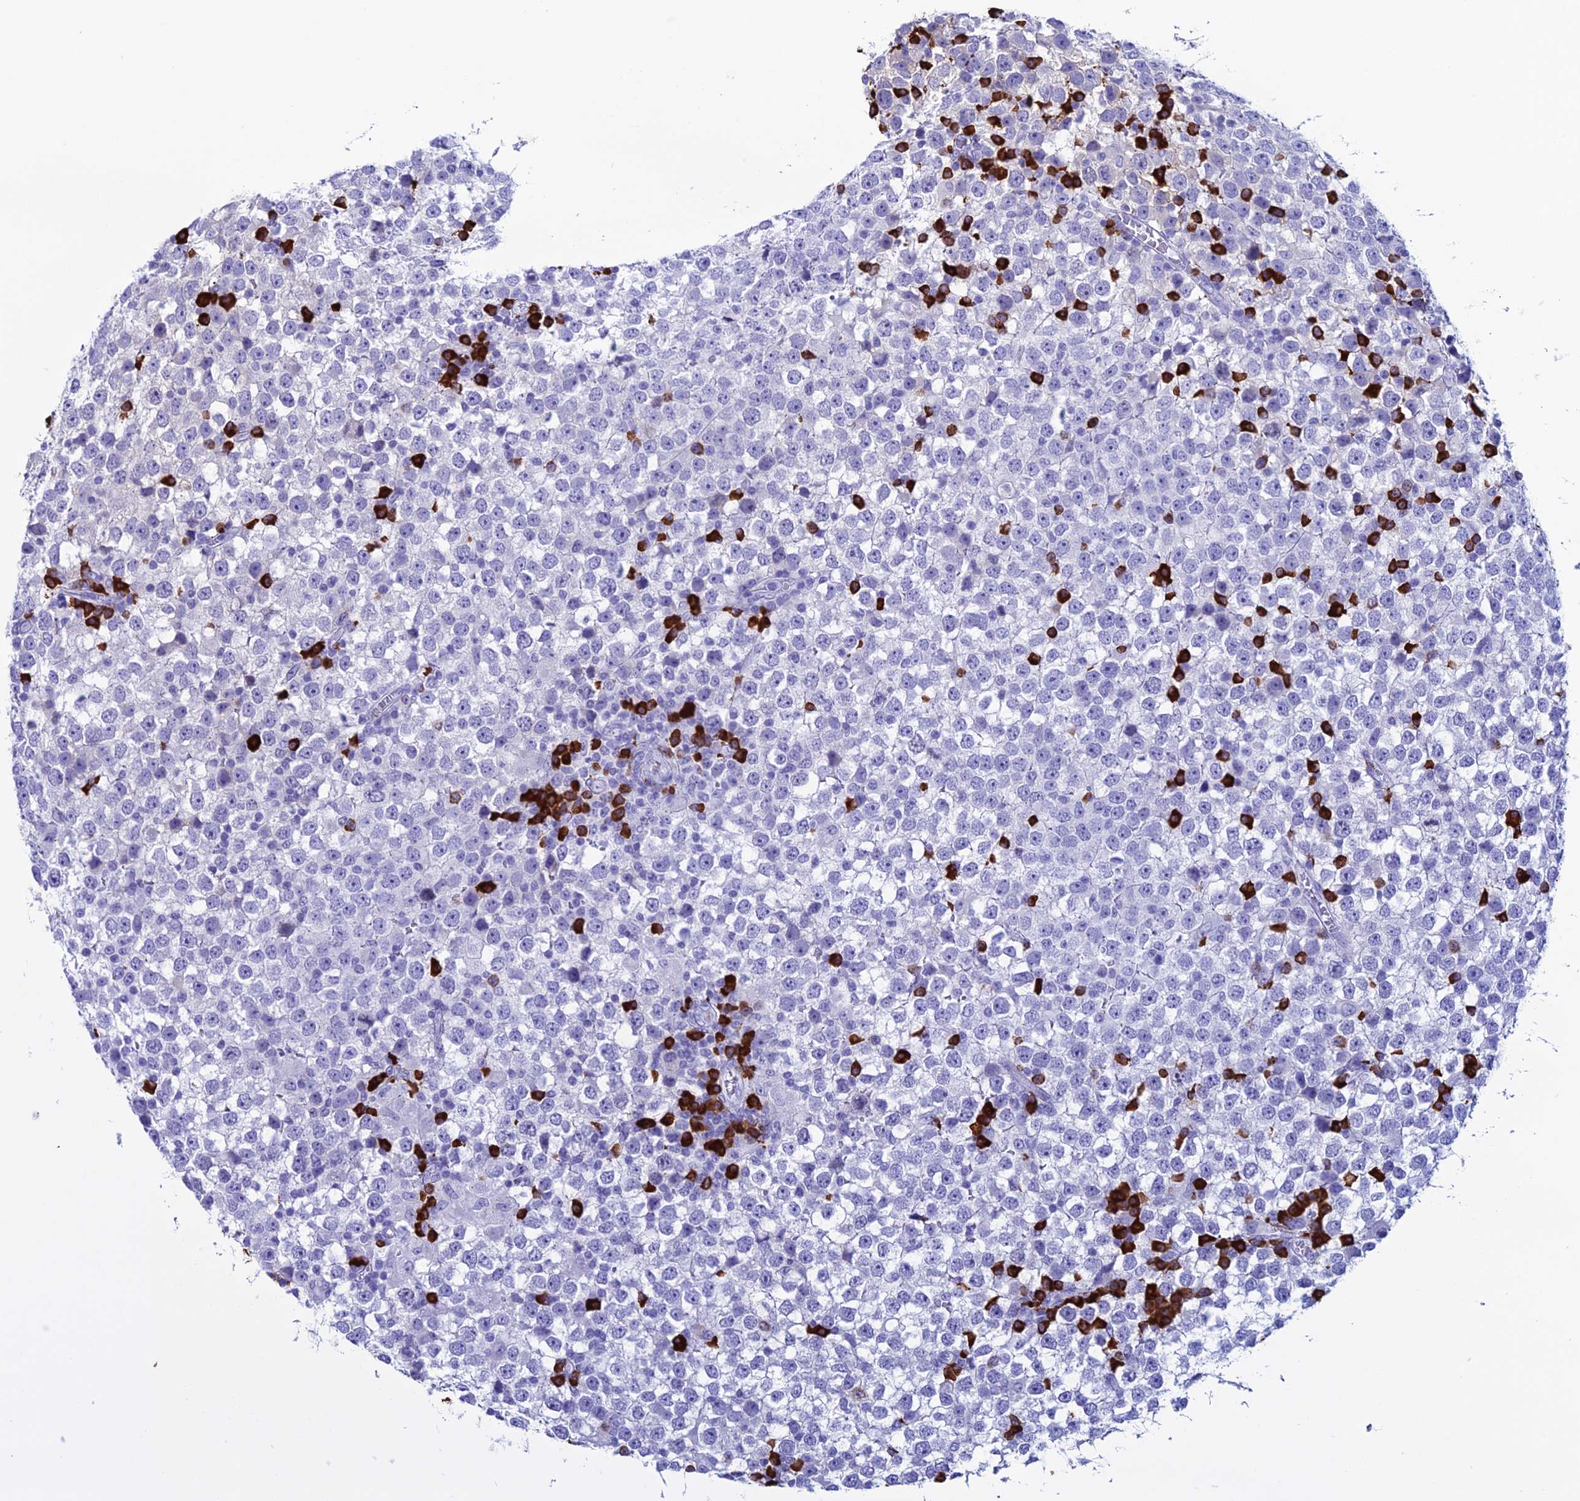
{"staining": {"intensity": "negative", "quantity": "none", "location": "none"}, "tissue": "testis cancer", "cell_type": "Tumor cells", "image_type": "cancer", "snomed": [{"axis": "morphology", "description": "Seminoma, NOS"}, {"axis": "topography", "description": "Testis"}], "caption": "Image shows no significant protein positivity in tumor cells of seminoma (testis).", "gene": "MZB1", "patient": {"sex": "male", "age": 65}}